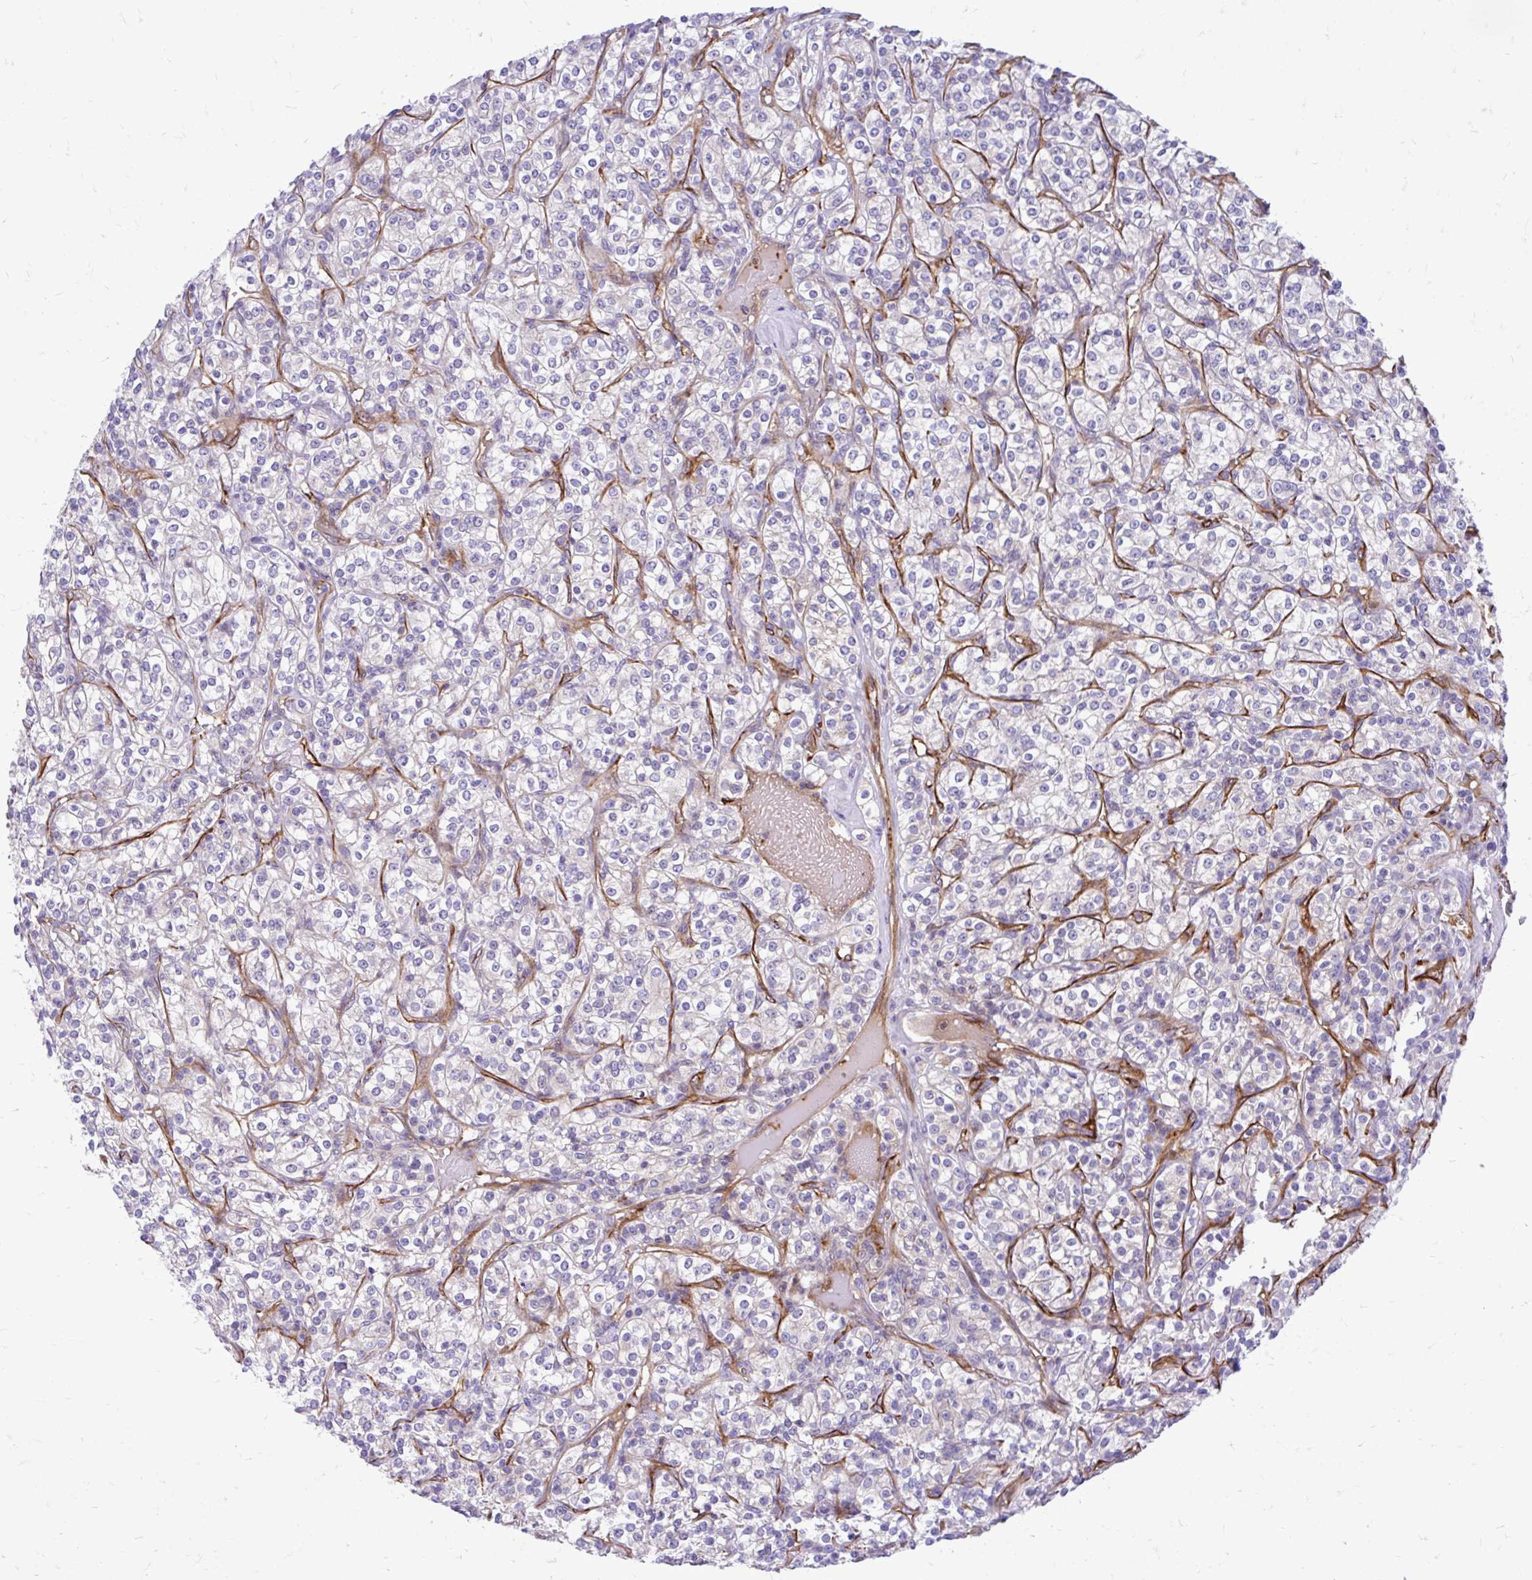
{"staining": {"intensity": "negative", "quantity": "none", "location": "none"}, "tissue": "renal cancer", "cell_type": "Tumor cells", "image_type": "cancer", "snomed": [{"axis": "morphology", "description": "Adenocarcinoma, NOS"}, {"axis": "topography", "description": "Kidney"}], "caption": "This is an IHC image of adenocarcinoma (renal). There is no expression in tumor cells.", "gene": "ESPNL", "patient": {"sex": "male", "age": 77}}